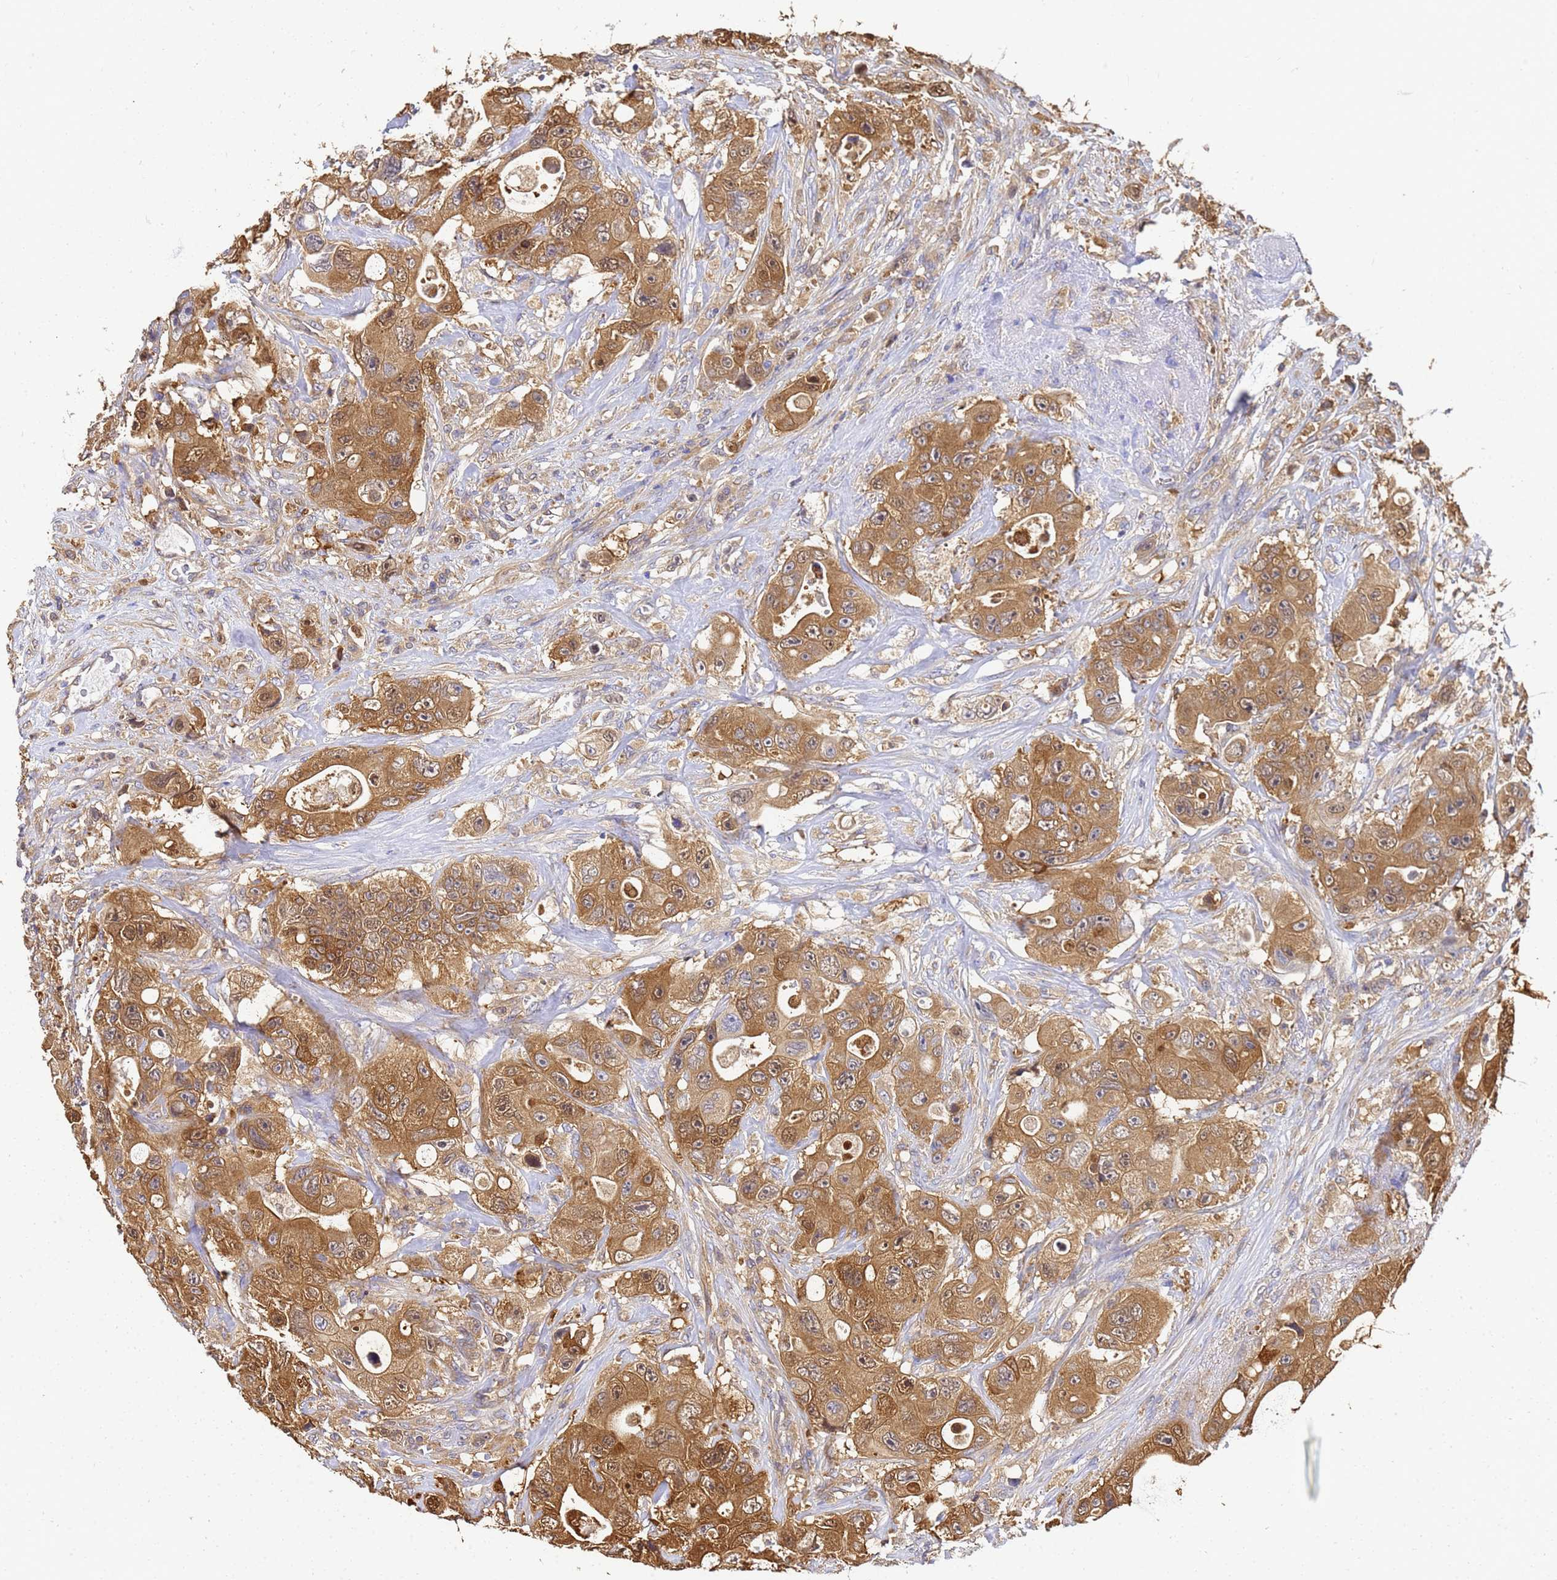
{"staining": {"intensity": "moderate", "quantity": ">75%", "location": "cytoplasmic/membranous,nuclear"}, "tissue": "colorectal cancer", "cell_type": "Tumor cells", "image_type": "cancer", "snomed": [{"axis": "morphology", "description": "Adenocarcinoma, NOS"}, {"axis": "topography", "description": "Colon"}], "caption": "Human colorectal adenocarcinoma stained with a protein marker exhibits moderate staining in tumor cells.", "gene": "NME1-NME2", "patient": {"sex": "female", "age": 46}}